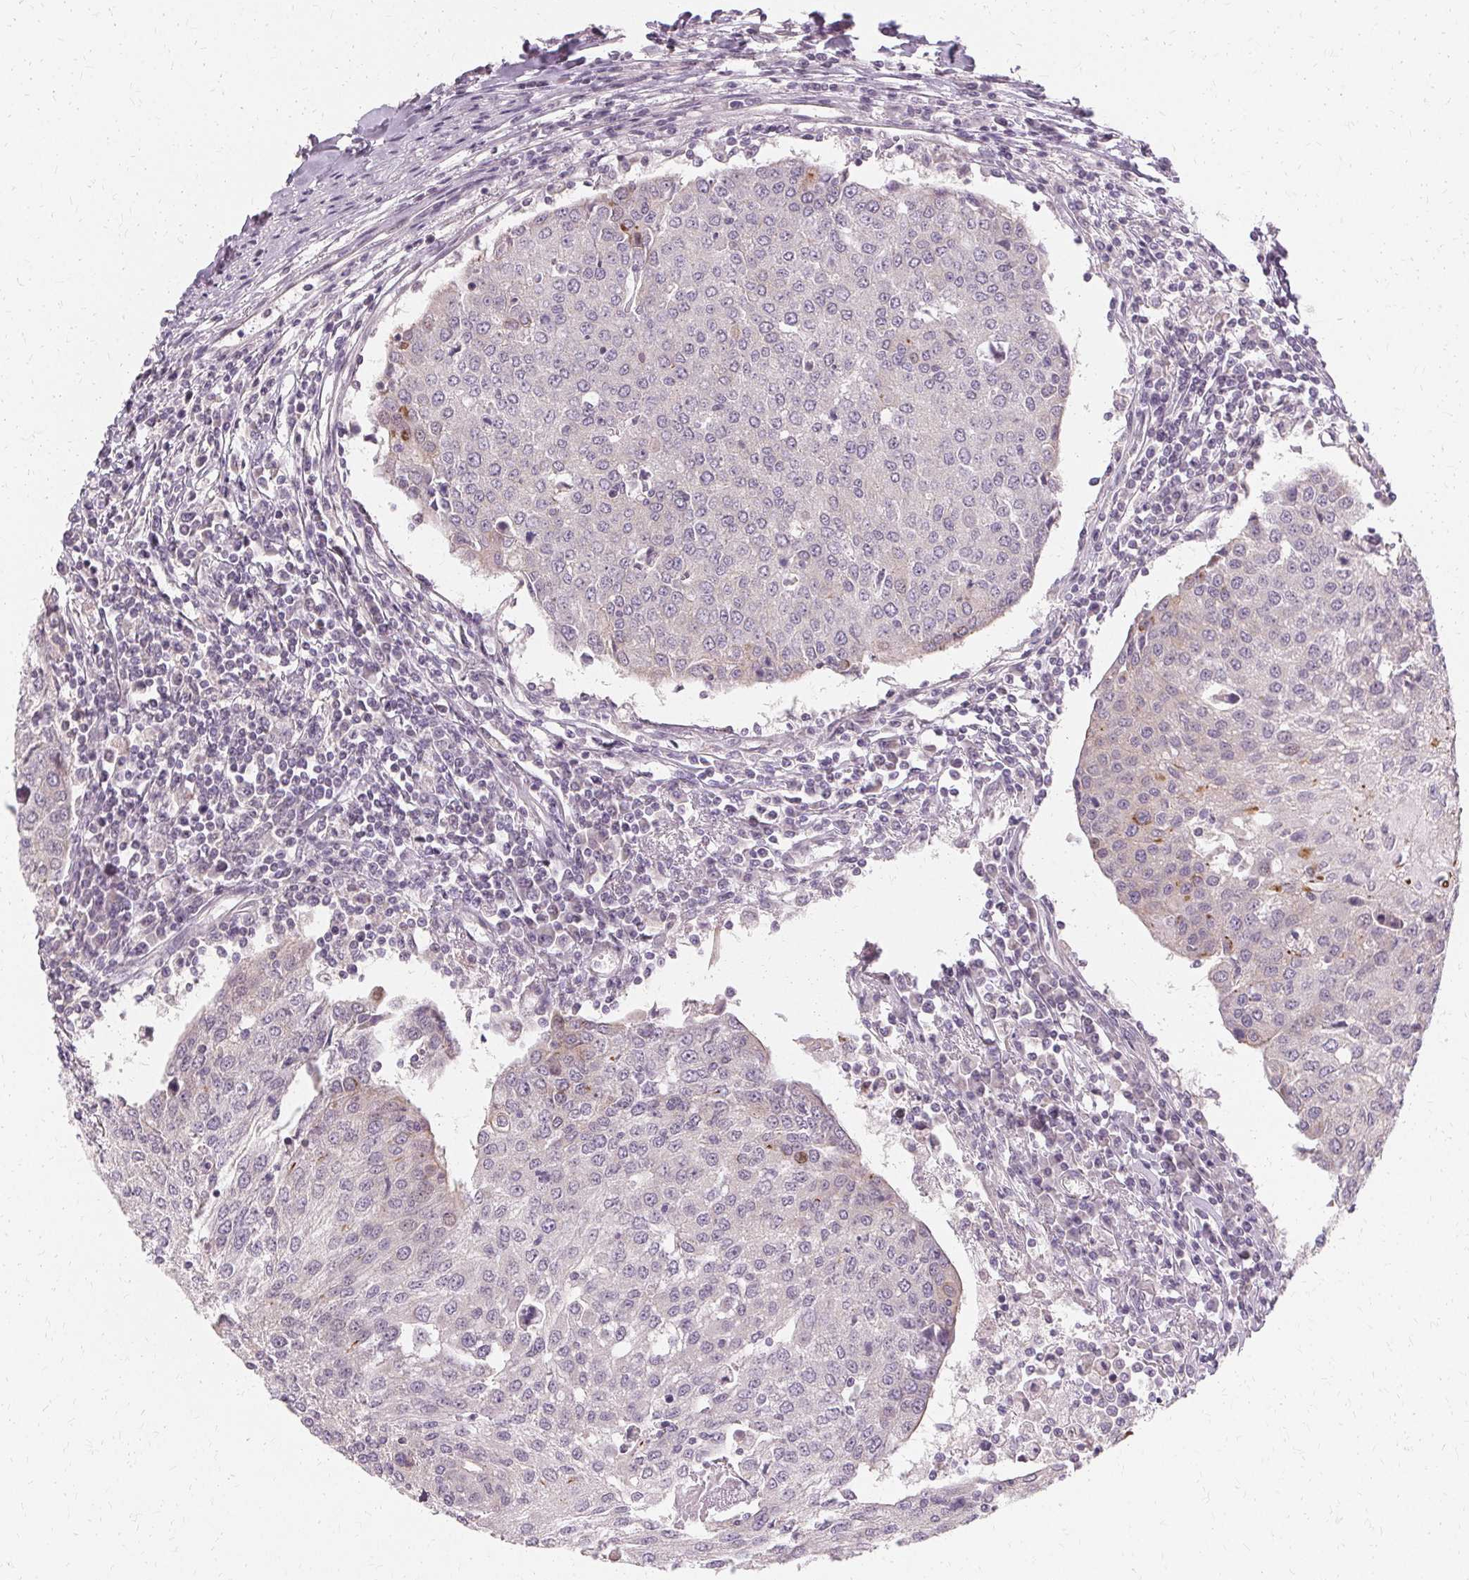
{"staining": {"intensity": "weak", "quantity": "<25%", "location": "cytoplasmic/membranous"}, "tissue": "urothelial cancer", "cell_type": "Tumor cells", "image_type": "cancer", "snomed": [{"axis": "morphology", "description": "Urothelial carcinoma, High grade"}, {"axis": "topography", "description": "Urinary bladder"}], "caption": "This is a micrograph of immunohistochemistry (IHC) staining of urothelial carcinoma (high-grade), which shows no expression in tumor cells.", "gene": "USP8", "patient": {"sex": "female", "age": 85}}